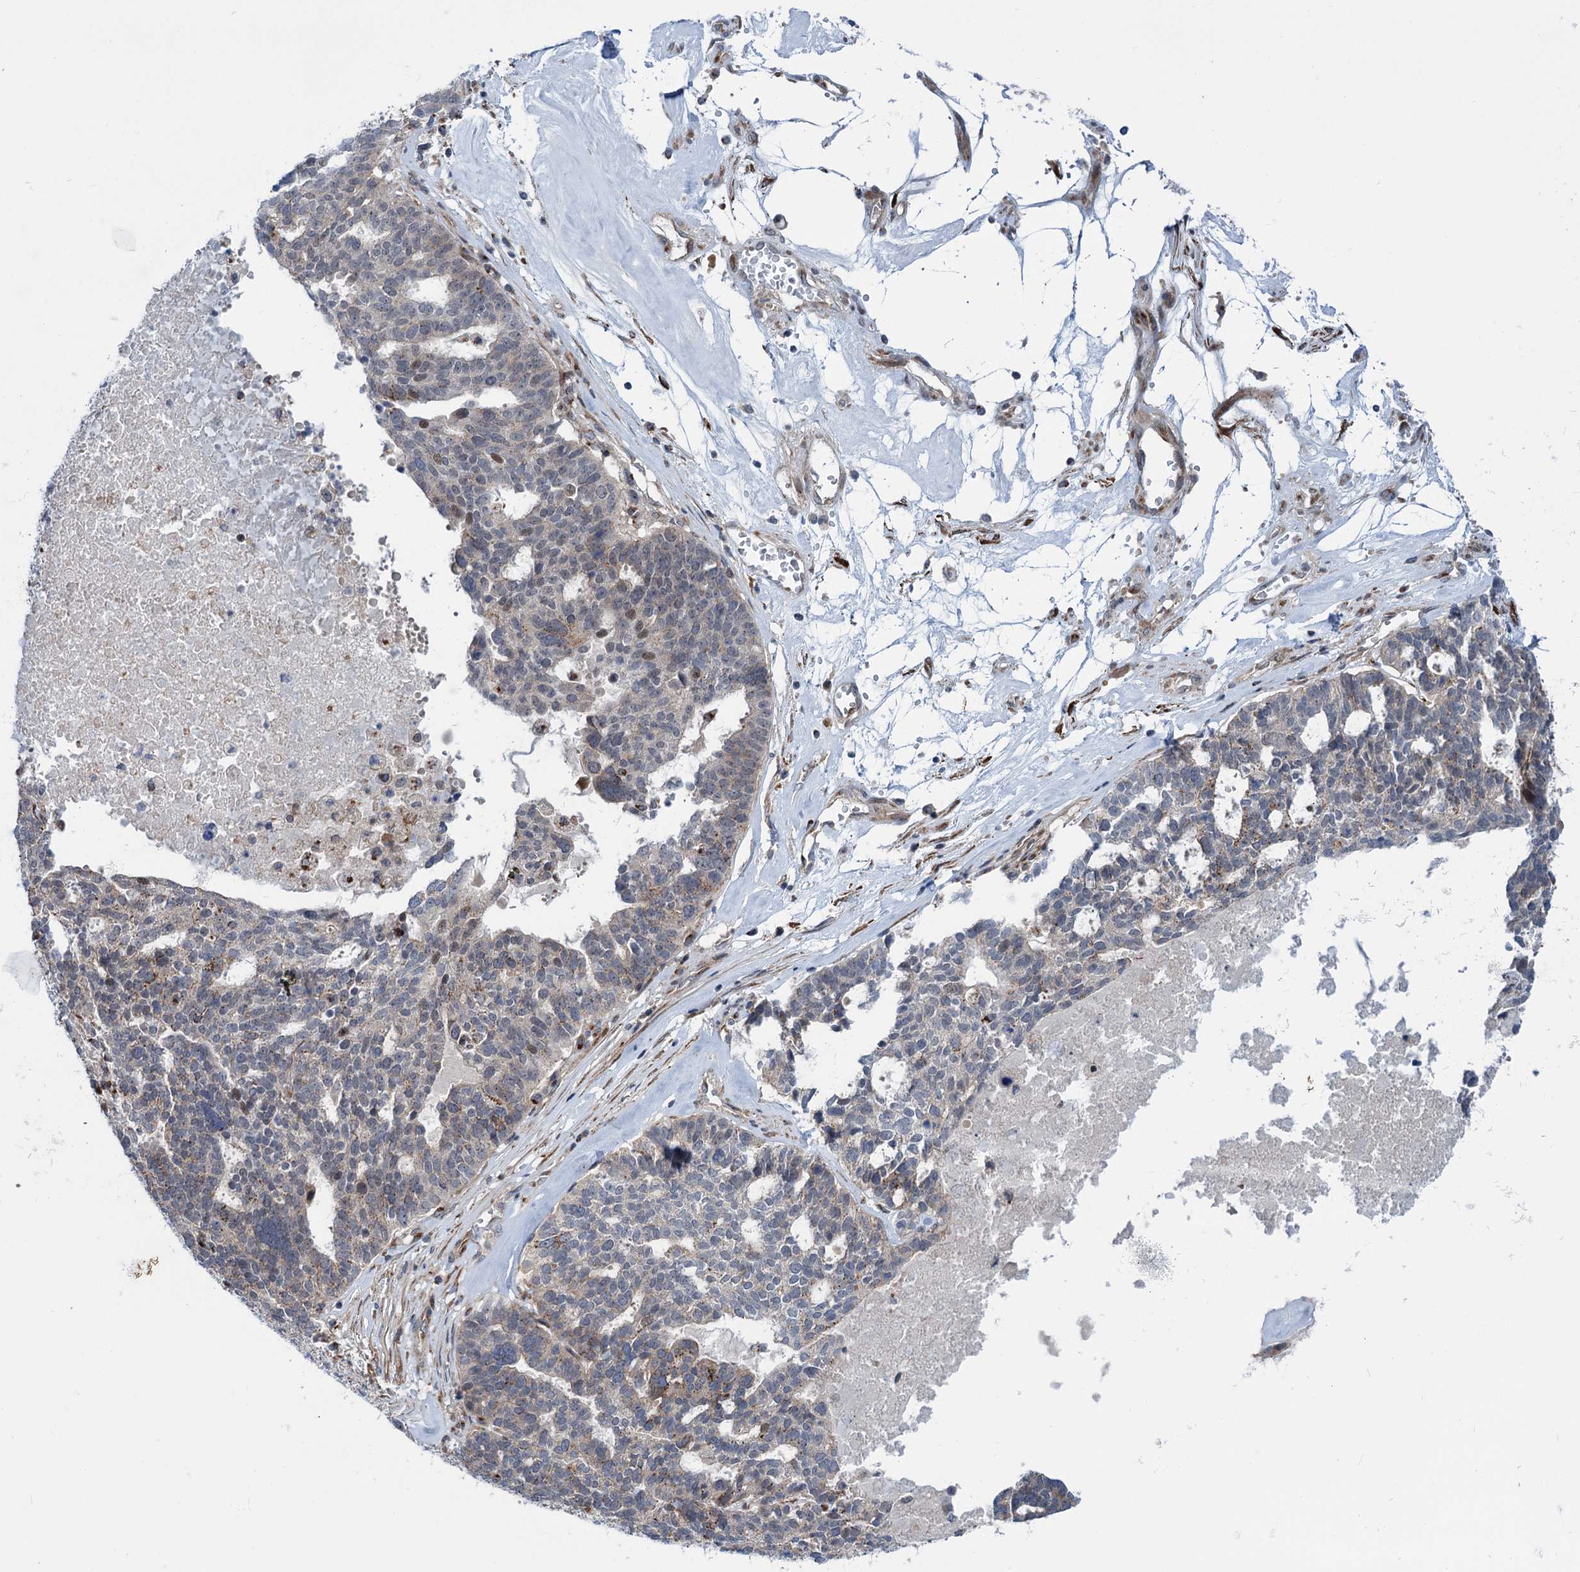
{"staining": {"intensity": "moderate", "quantity": "<25%", "location": "cytoplasmic/membranous"}, "tissue": "ovarian cancer", "cell_type": "Tumor cells", "image_type": "cancer", "snomed": [{"axis": "morphology", "description": "Cystadenocarcinoma, serous, NOS"}, {"axis": "topography", "description": "Ovary"}], "caption": "A micrograph showing moderate cytoplasmic/membranous expression in approximately <25% of tumor cells in ovarian cancer (serous cystadenocarcinoma), as visualized by brown immunohistochemical staining.", "gene": "ELP4", "patient": {"sex": "female", "age": 59}}